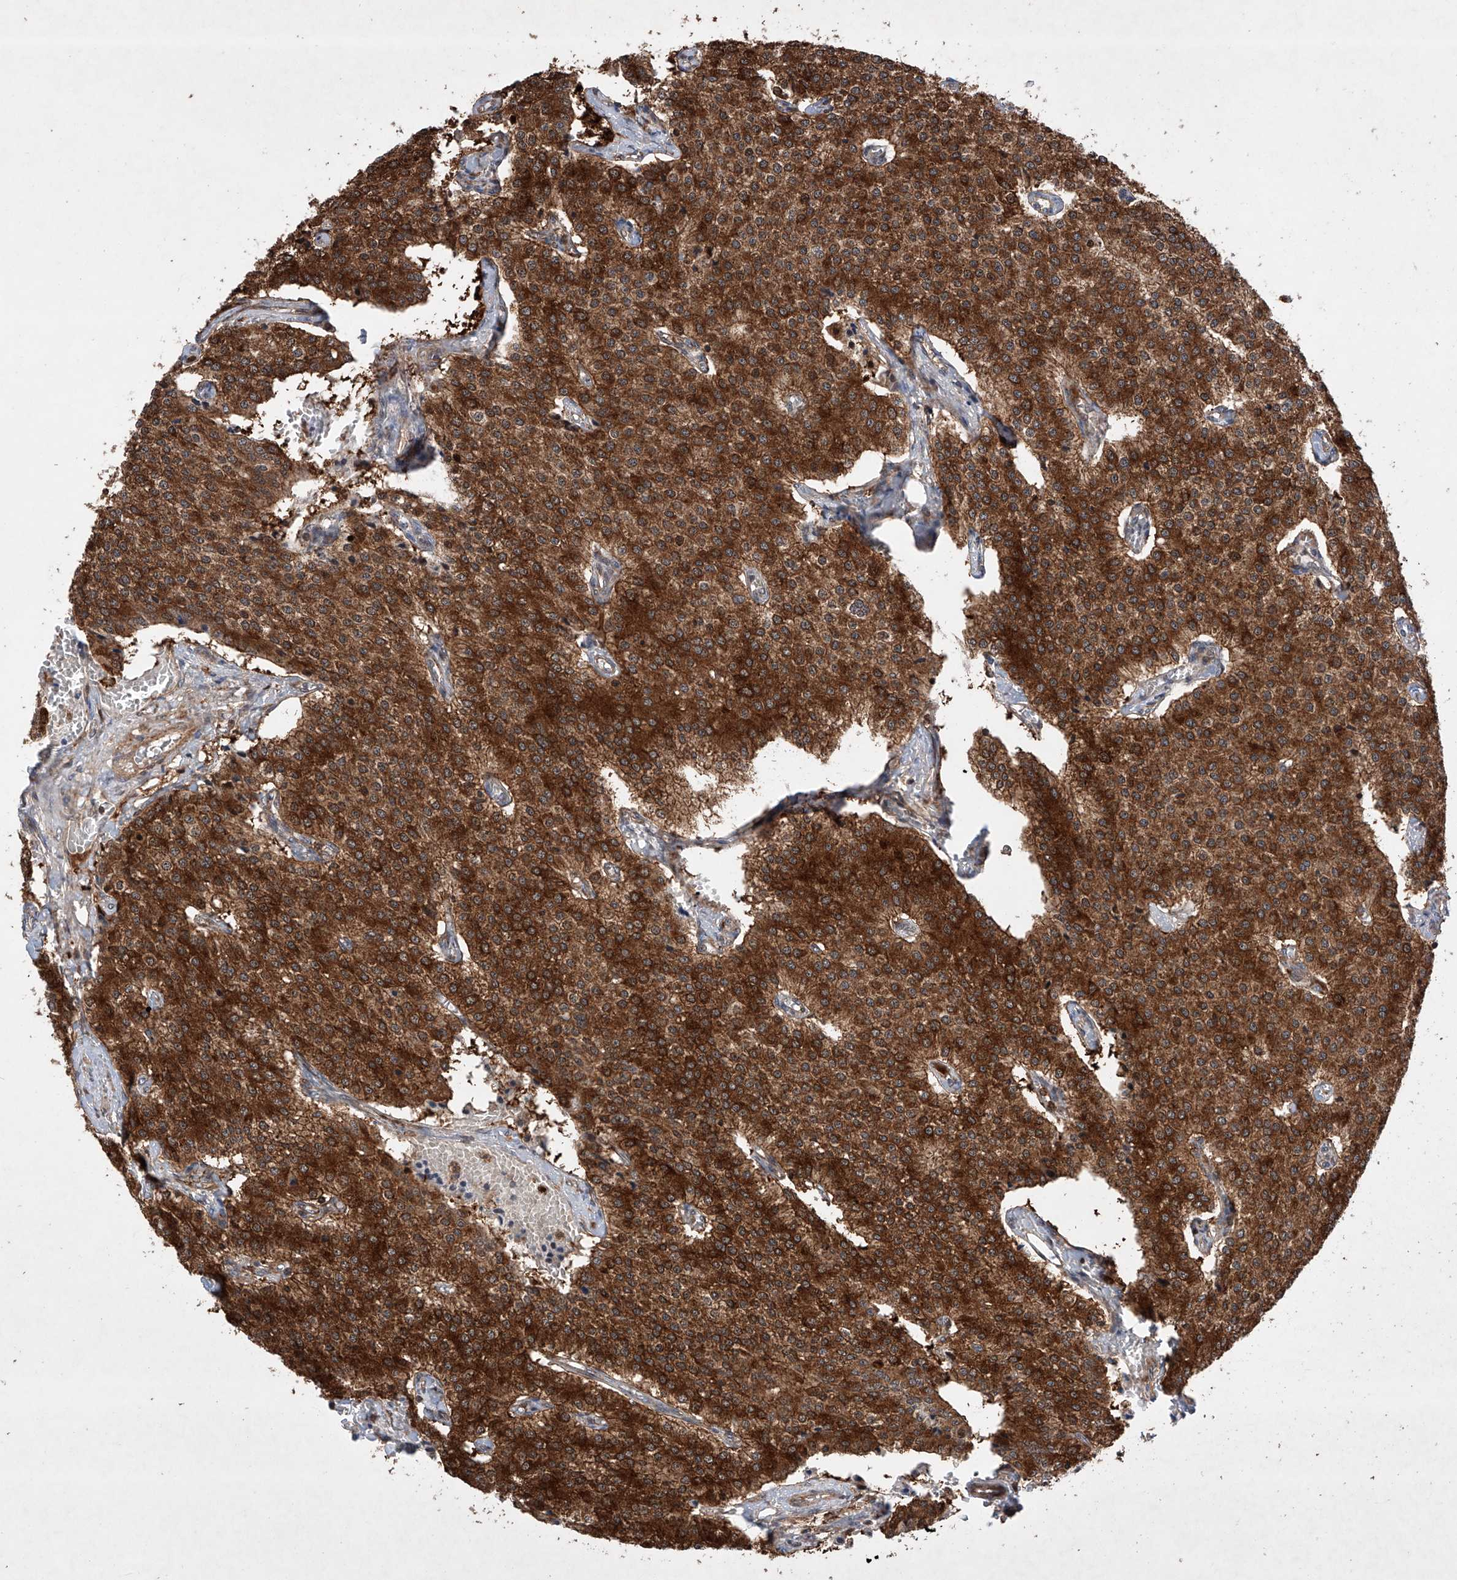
{"staining": {"intensity": "strong", "quantity": ">75%", "location": "cytoplasmic/membranous"}, "tissue": "carcinoid", "cell_type": "Tumor cells", "image_type": "cancer", "snomed": [{"axis": "morphology", "description": "Carcinoid, malignant, NOS"}, {"axis": "topography", "description": "Colon"}], "caption": "Strong cytoplasmic/membranous positivity is seen in approximately >75% of tumor cells in malignant carcinoid.", "gene": "TIMM23", "patient": {"sex": "female", "age": 52}}